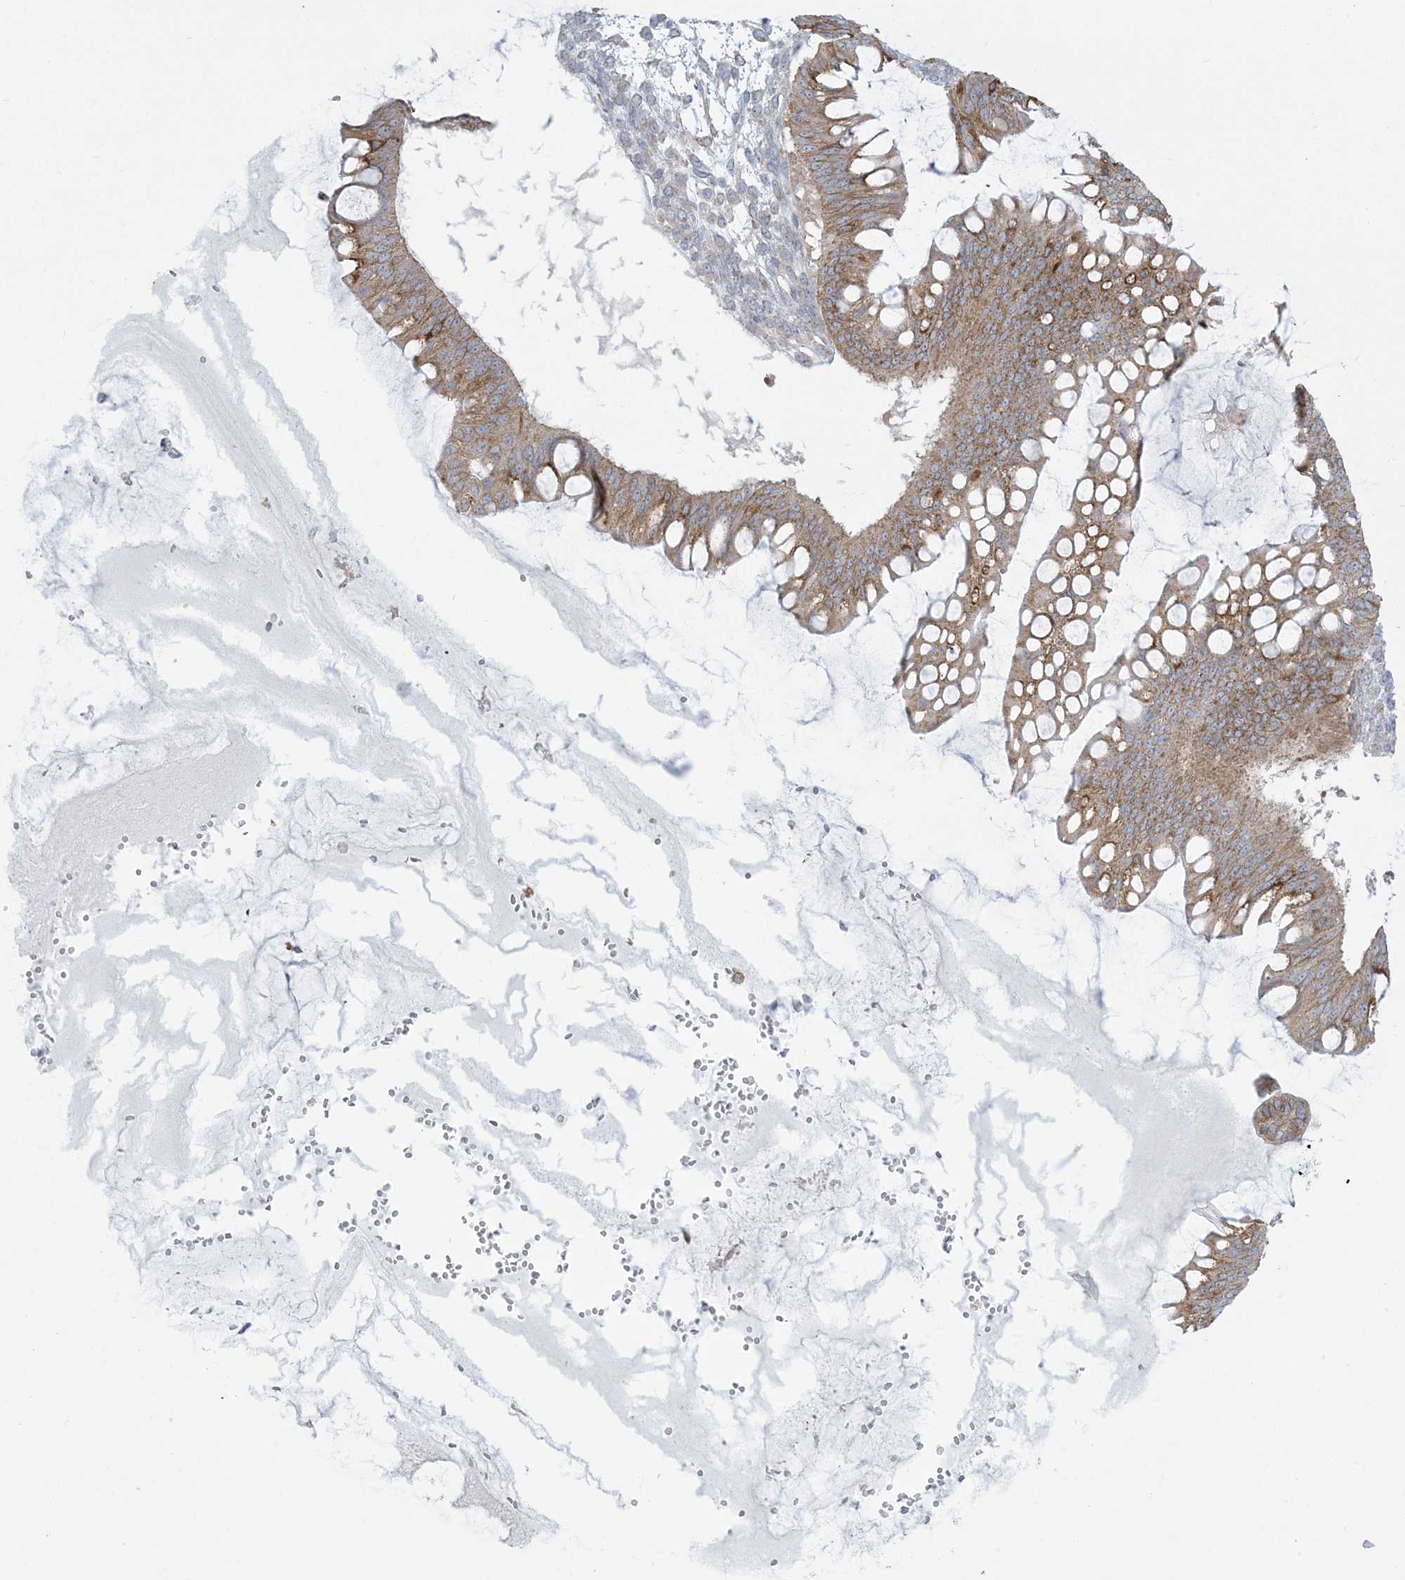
{"staining": {"intensity": "weak", "quantity": ">75%", "location": "cytoplasmic/membranous"}, "tissue": "ovarian cancer", "cell_type": "Tumor cells", "image_type": "cancer", "snomed": [{"axis": "morphology", "description": "Cystadenocarcinoma, mucinous, NOS"}, {"axis": "topography", "description": "Ovary"}], "caption": "A brown stain shows weak cytoplasmic/membranous expression of a protein in mucinous cystadenocarcinoma (ovarian) tumor cells.", "gene": "SLAMF9", "patient": {"sex": "female", "age": 73}}